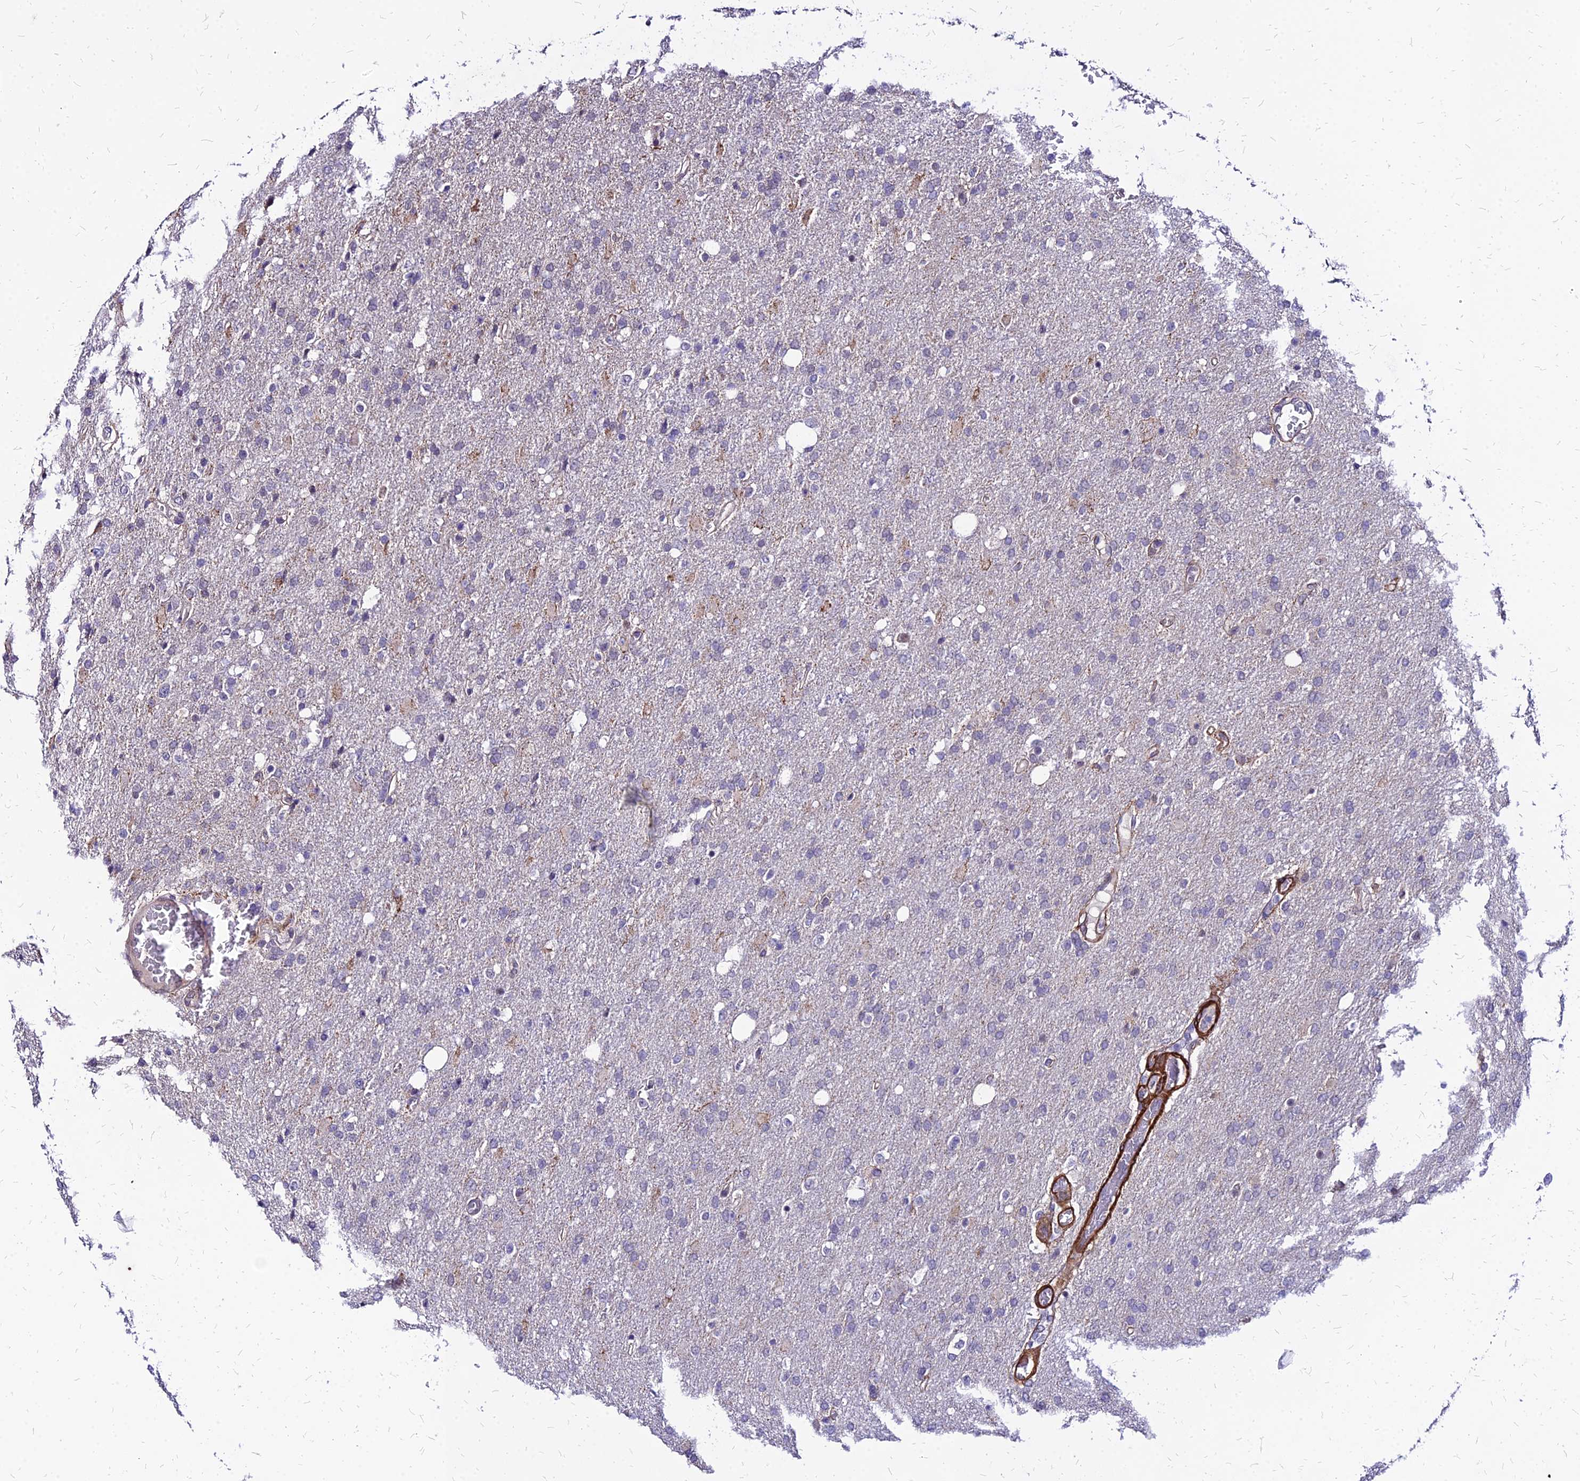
{"staining": {"intensity": "negative", "quantity": "none", "location": "none"}, "tissue": "glioma", "cell_type": "Tumor cells", "image_type": "cancer", "snomed": [{"axis": "morphology", "description": "Glioma, malignant, High grade"}, {"axis": "topography", "description": "Brain"}], "caption": "A high-resolution image shows immunohistochemistry (IHC) staining of malignant glioma (high-grade), which reveals no significant positivity in tumor cells. (DAB (3,3'-diaminobenzidine) immunohistochemistry (IHC), high magnification).", "gene": "YEATS2", "patient": {"sex": "female", "age": 74}}